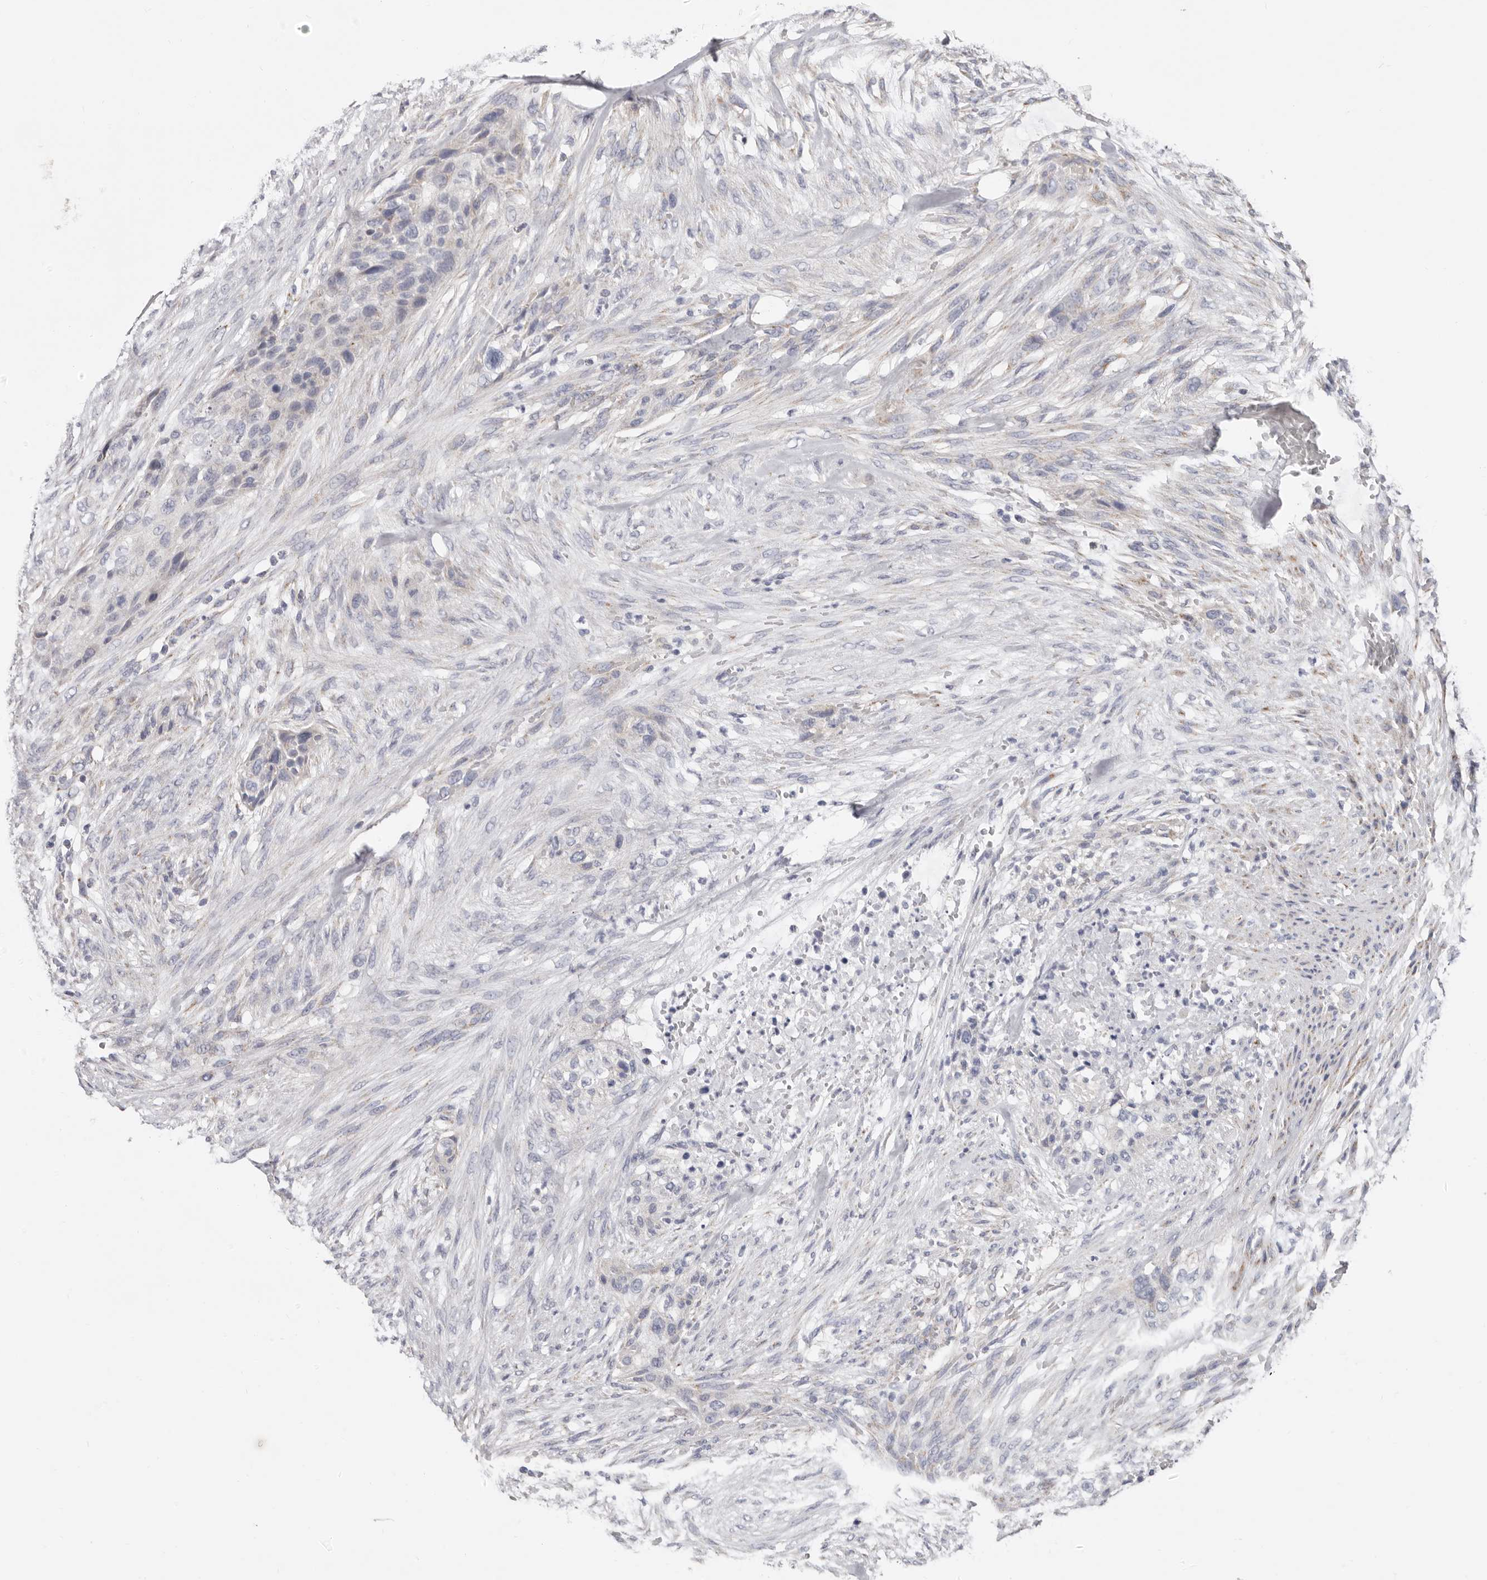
{"staining": {"intensity": "negative", "quantity": "none", "location": "none"}, "tissue": "urothelial cancer", "cell_type": "Tumor cells", "image_type": "cancer", "snomed": [{"axis": "morphology", "description": "Urothelial carcinoma, High grade"}, {"axis": "topography", "description": "Urinary bladder"}], "caption": "Protein analysis of high-grade urothelial carcinoma exhibits no significant expression in tumor cells.", "gene": "RSPO2", "patient": {"sex": "male", "age": 35}}